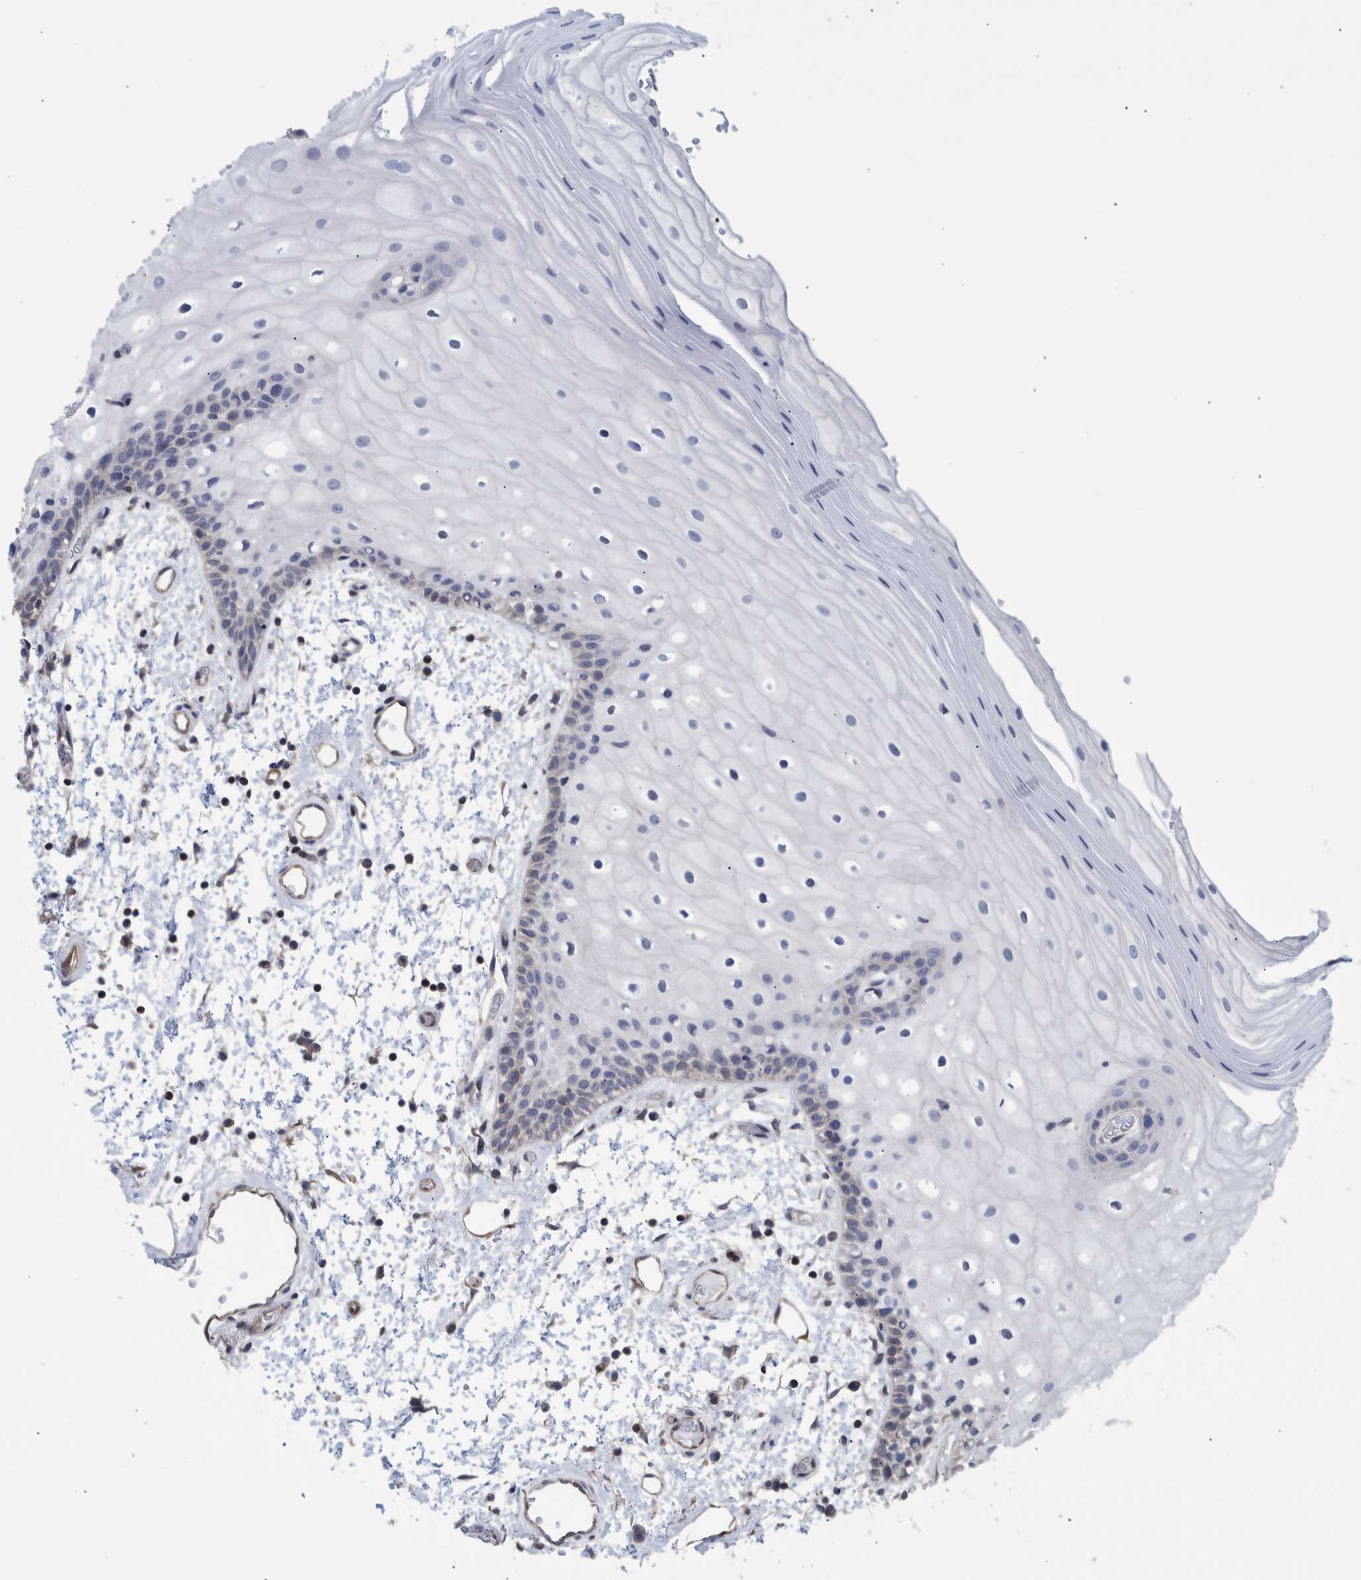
{"staining": {"intensity": "negative", "quantity": "none", "location": "none"}, "tissue": "oral mucosa", "cell_type": "Squamous epithelial cells", "image_type": "normal", "snomed": [{"axis": "morphology", "description": "Normal tissue, NOS"}, {"axis": "topography", "description": "Oral tissue"}], "caption": "This is an IHC photomicrograph of benign oral mucosa. There is no positivity in squamous epithelial cells.", "gene": "PPP3CC", "patient": {"sex": "male", "age": 52}}